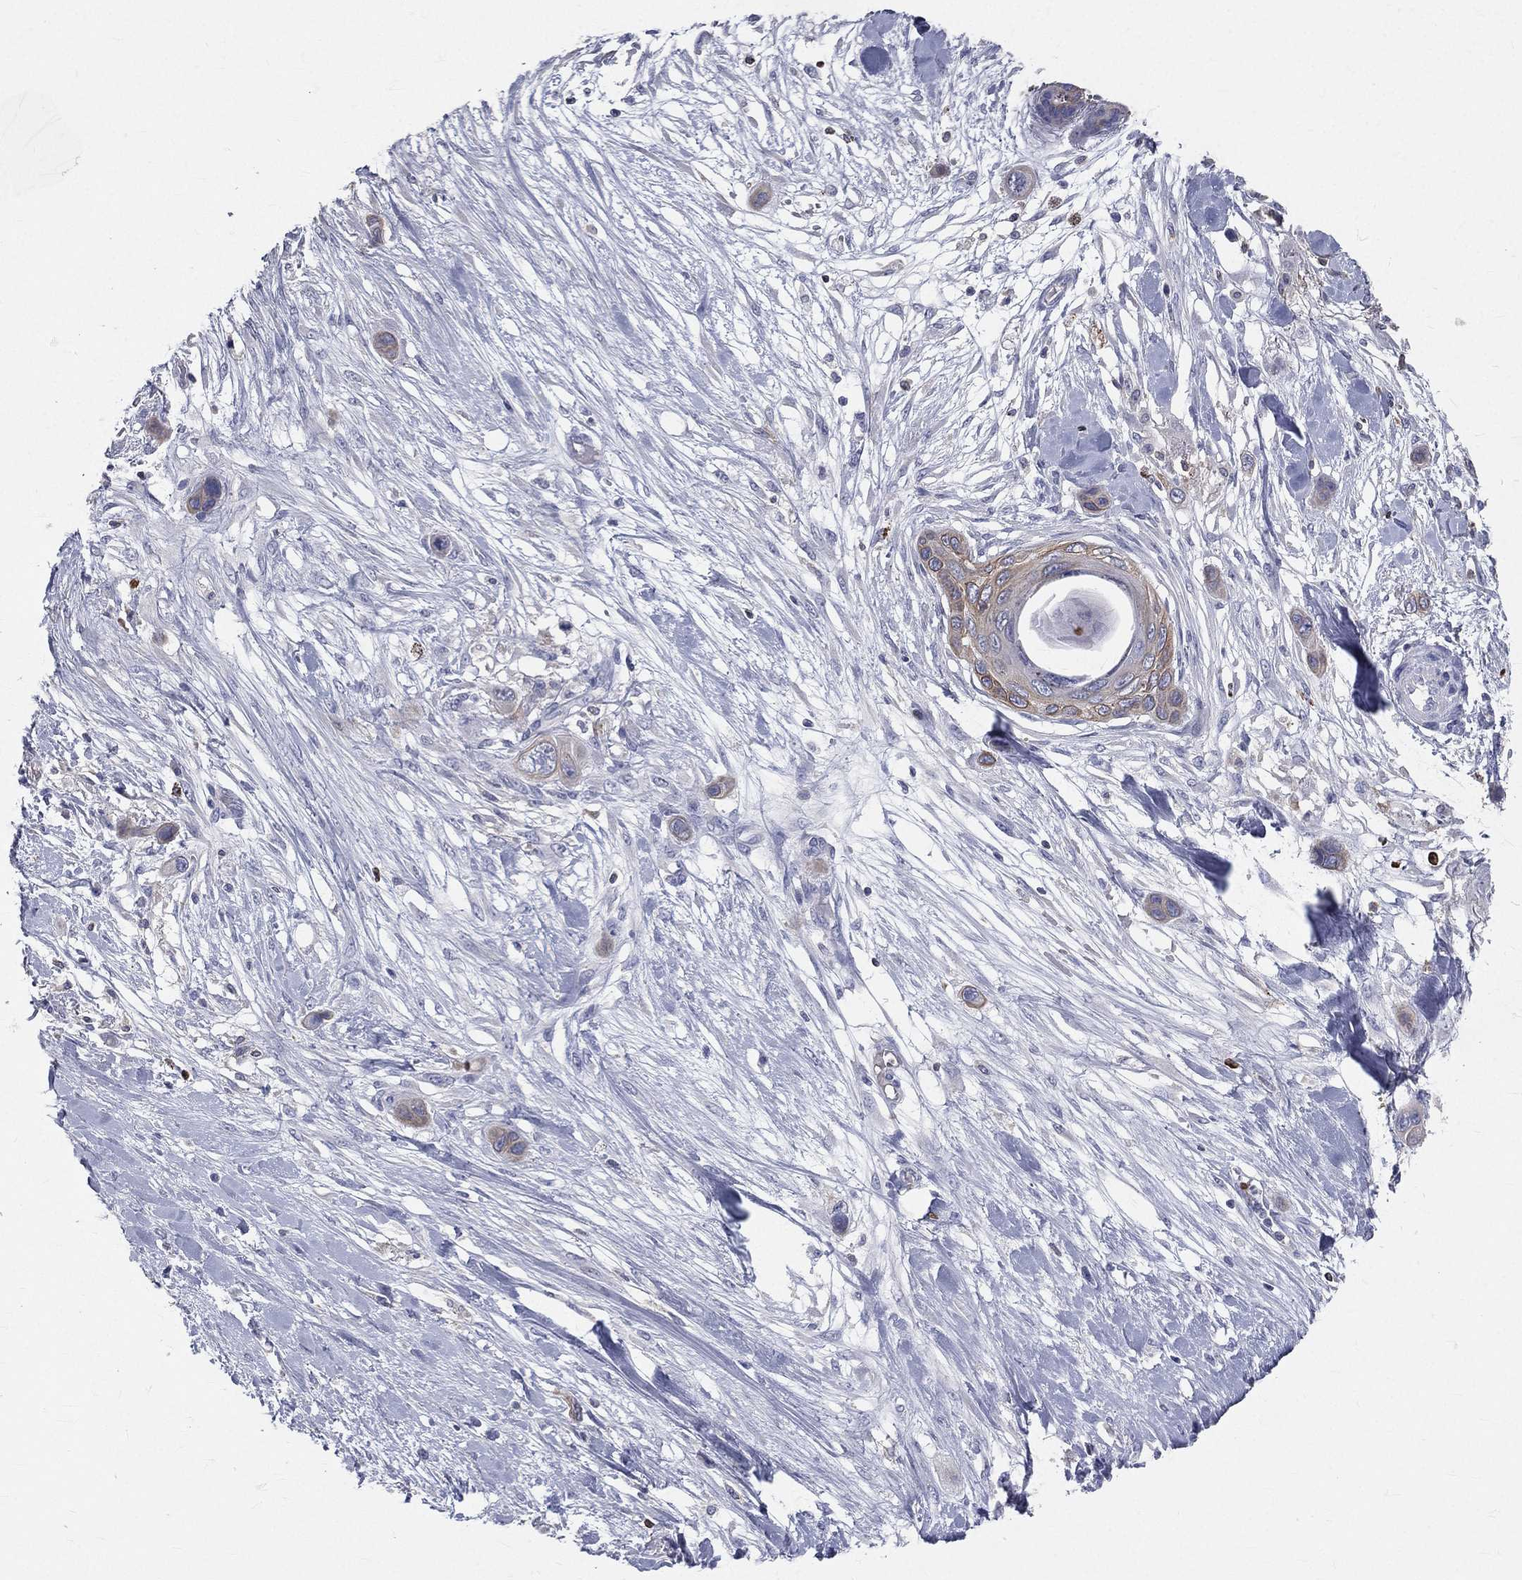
{"staining": {"intensity": "weak", "quantity": "<25%", "location": "cytoplasmic/membranous"}, "tissue": "skin cancer", "cell_type": "Tumor cells", "image_type": "cancer", "snomed": [{"axis": "morphology", "description": "Squamous cell carcinoma, NOS"}, {"axis": "topography", "description": "Skin"}], "caption": "Immunohistochemistry (IHC) of human skin cancer (squamous cell carcinoma) reveals no staining in tumor cells.", "gene": "CTSW", "patient": {"sex": "male", "age": 79}}